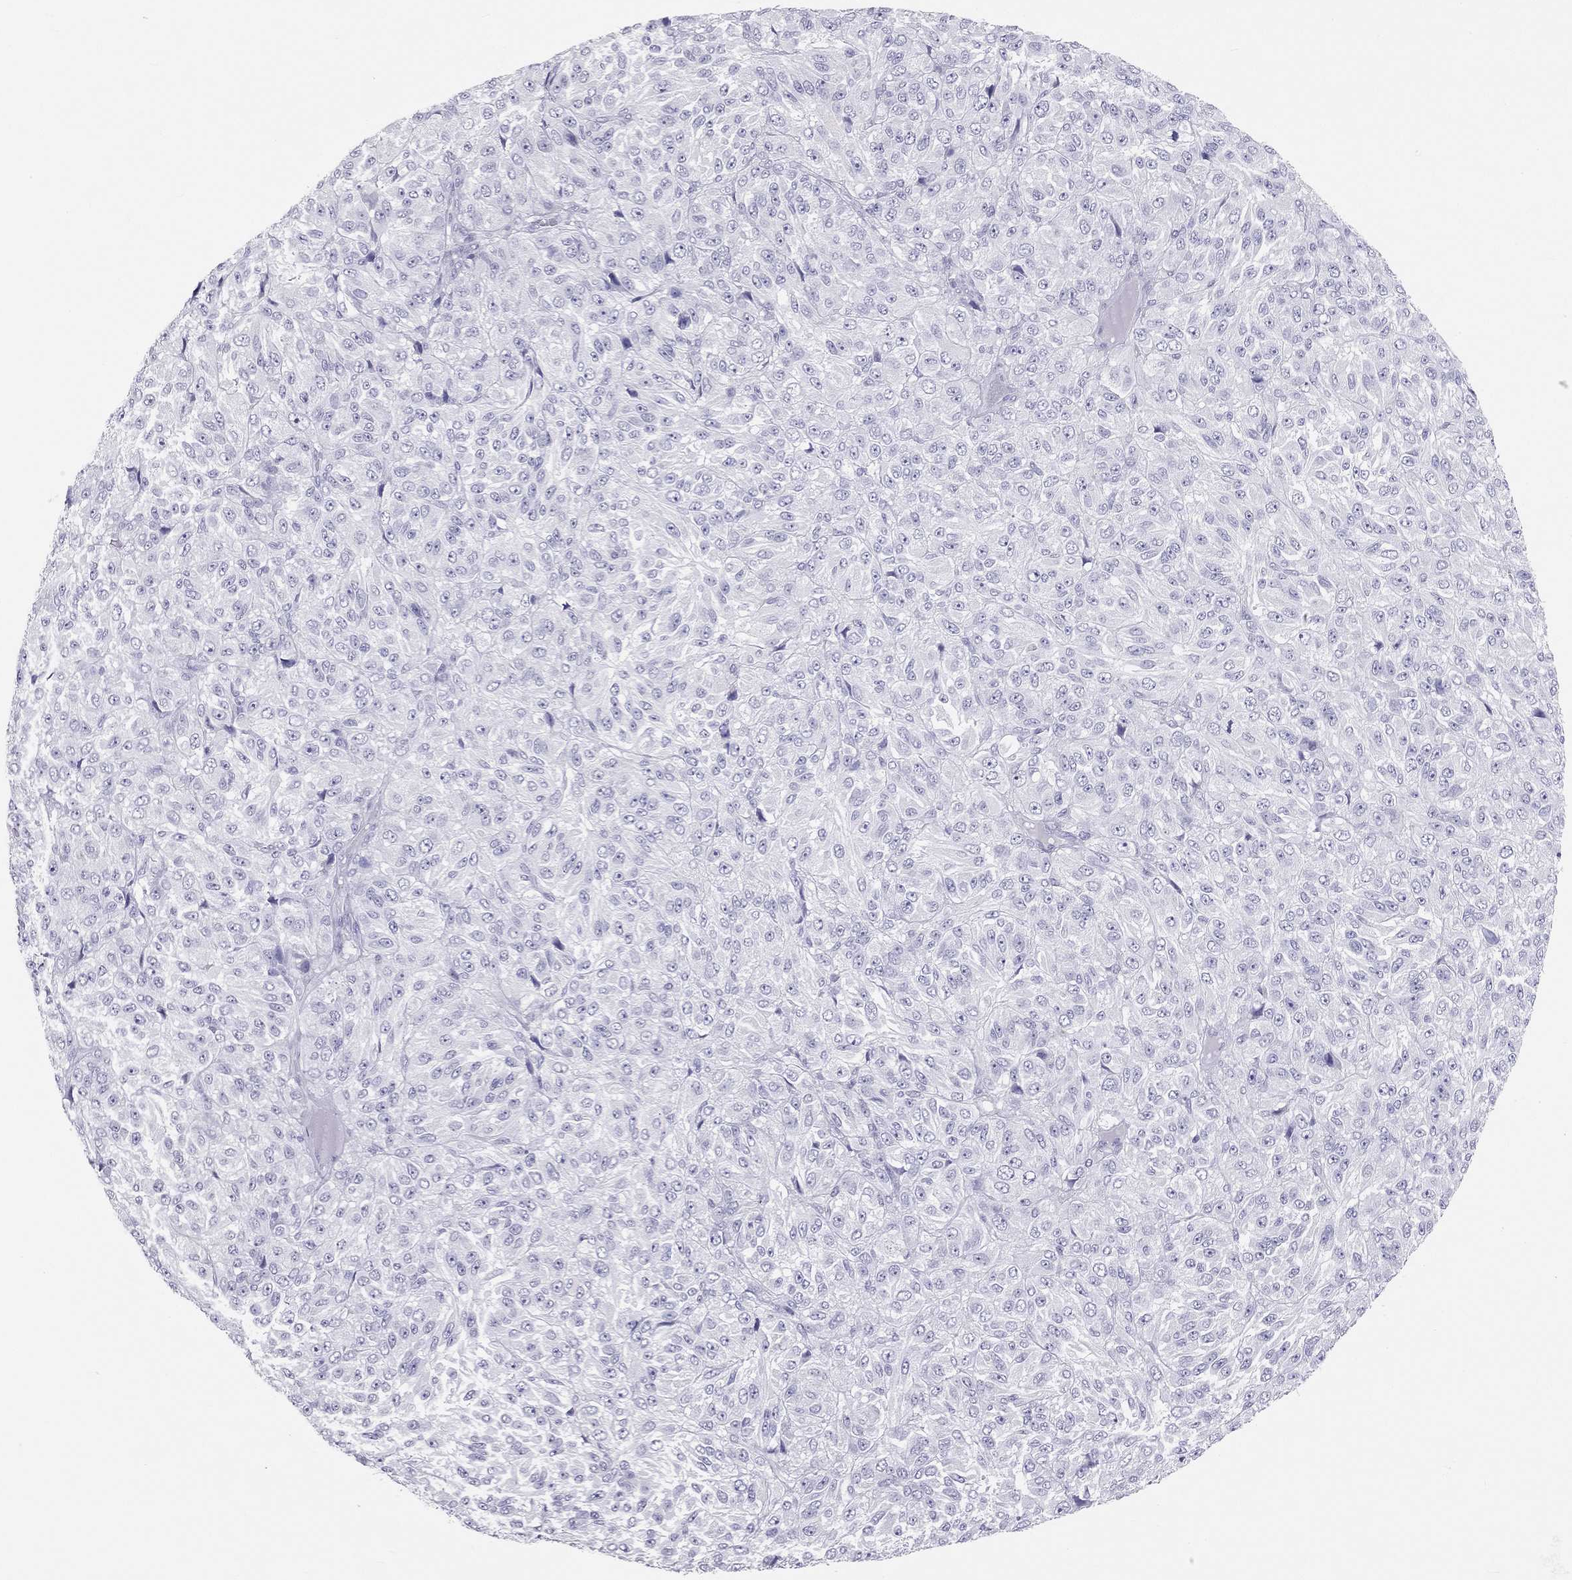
{"staining": {"intensity": "negative", "quantity": "none", "location": "none"}, "tissue": "melanoma", "cell_type": "Tumor cells", "image_type": "cancer", "snomed": [{"axis": "morphology", "description": "Malignant melanoma, Metastatic site"}, {"axis": "topography", "description": "Brain"}], "caption": "Photomicrograph shows no significant protein staining in tumor cells of melanoma. (Stains: DAB immunohistochemistry with hematoxylin counter stain, Microscopy: brightfield microscopy at high magnification).", "gene": "KLRG1", "patient": {"sex": "female", "age": 56}}